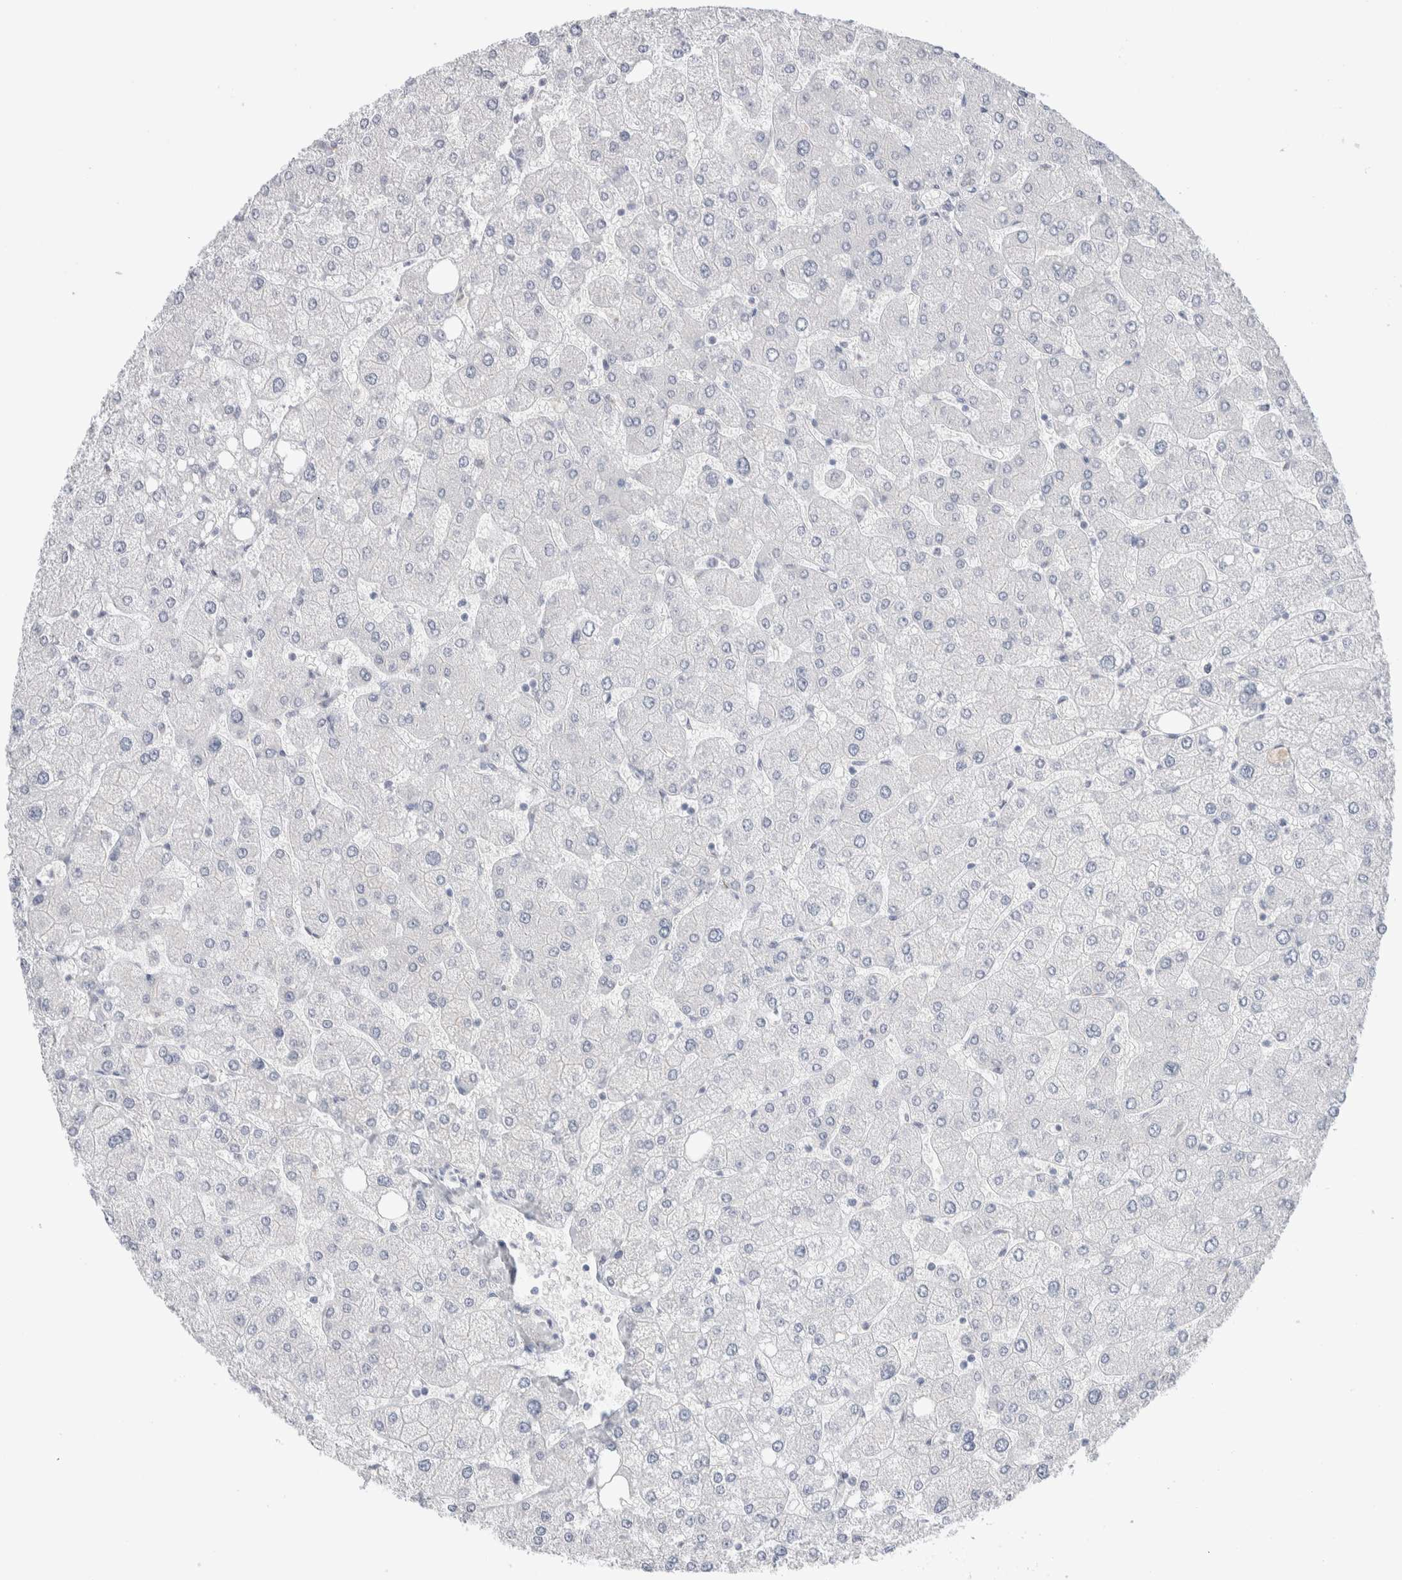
{"staining": {"intensity": "weak", "quantity": ">75%", "location": "cytoplasmic/membranous"}, "tissue": "liver", "cell_type": "Cholangiocytes", "image_type": "normal", "snomed": [{"axis": "morphology", "description": "Normal tissue, NOS"}, {"axis": "topography", "description": "Liver"}], "caption": "This histopathology image shows IHC staining of benign human liver, with low weak cytoplasmic/membranous positivity in about >75% of cholangiocytes.", "gene": "C1orf112", "patient": {"sex": "male", "age": 55}}